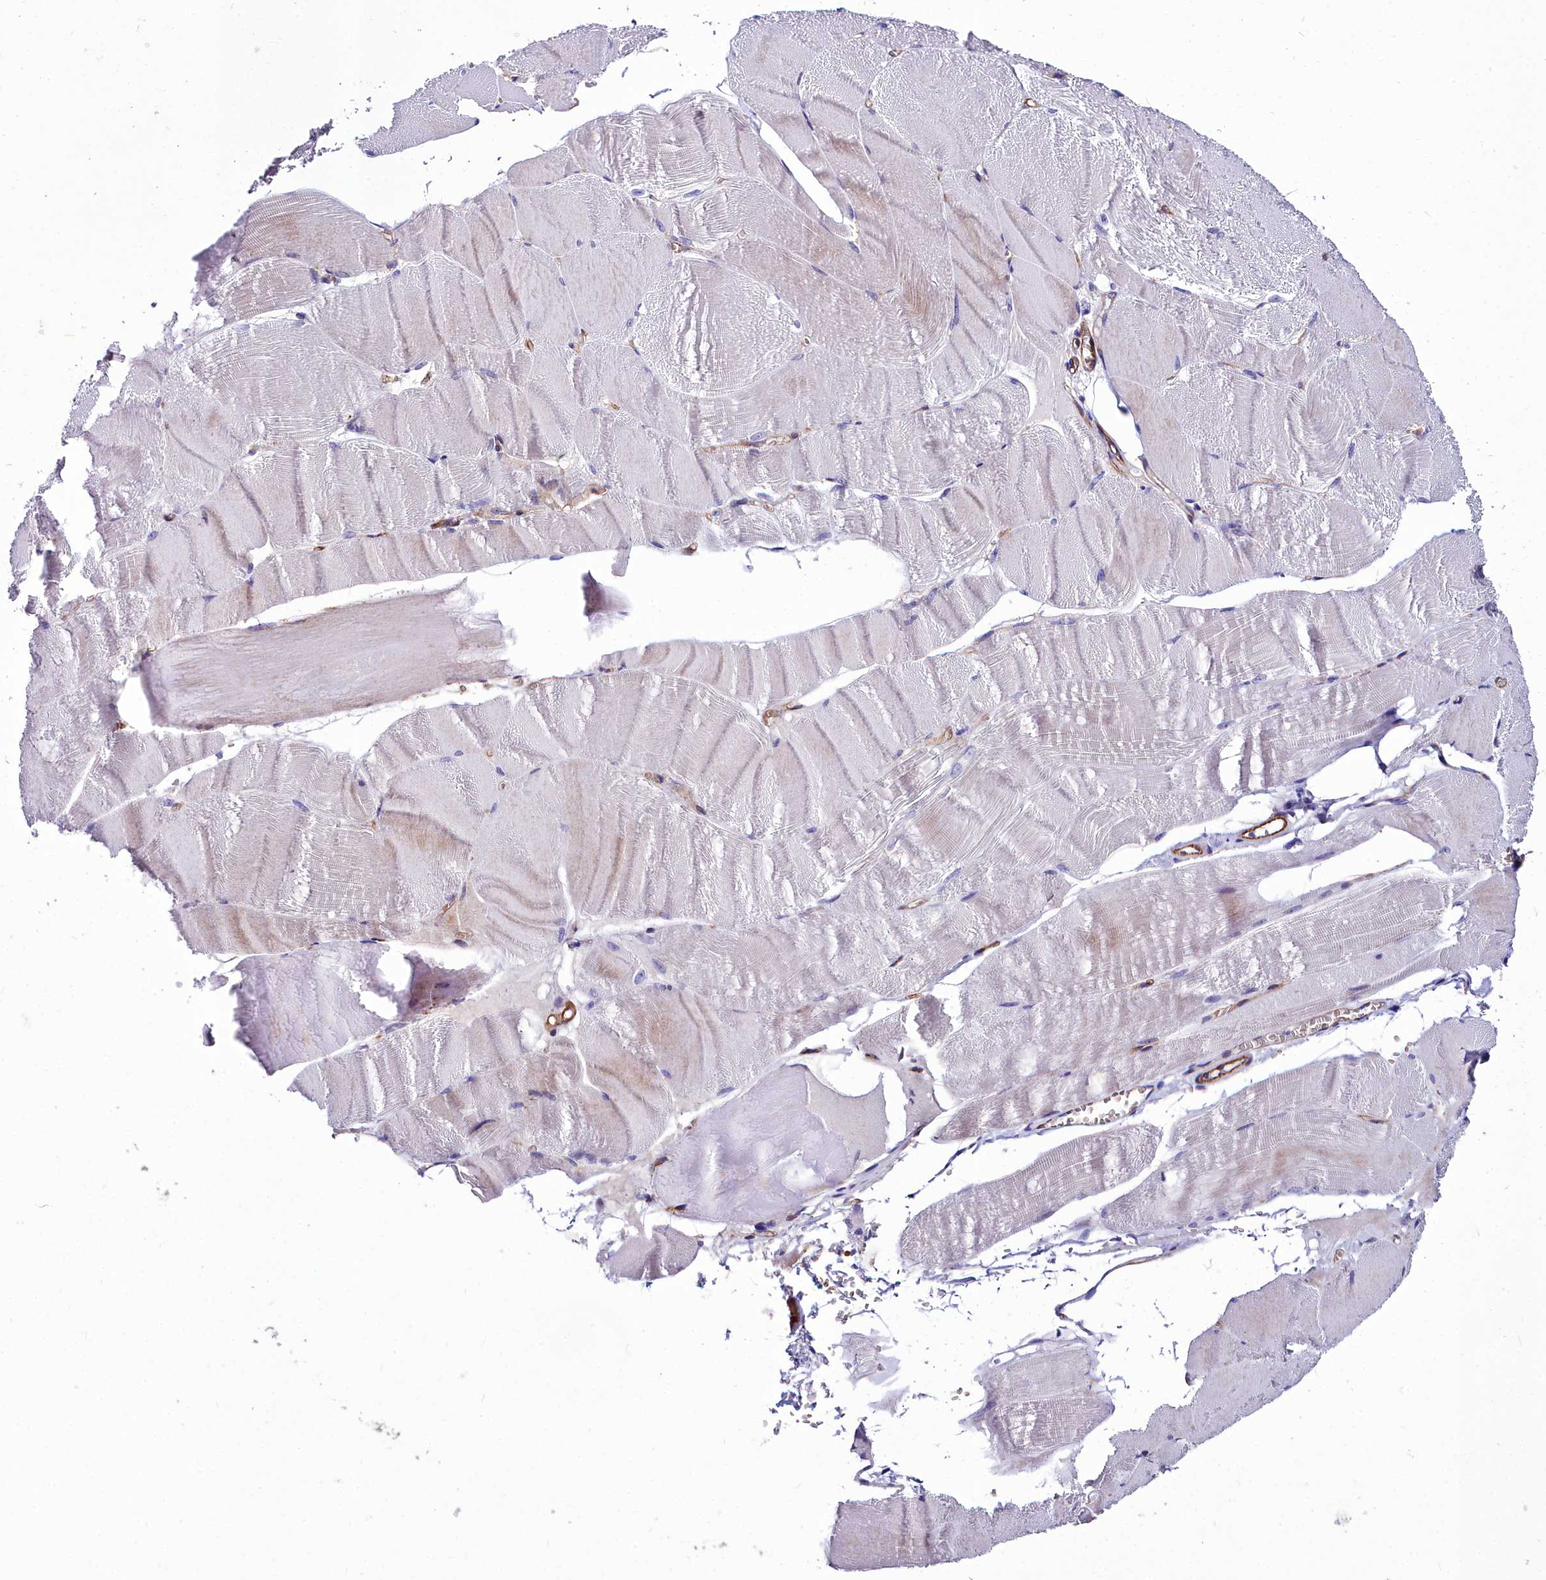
{"staining": {"intensity": "weak", "quantity": "<25%", "location": "cytoplasmic/membranous"}, "tissue": "skeletal muscle", "cell_type": "Myocytes", "image_type": "normal", "snomed": [{"axis": "morphology", "description": "Normal tissue, NOS"}, {"axis": "morphology", "description": "Basal cell carcinoma"}, {"axis": "topography", "description": "Skeletal muscle"}], "caption": "High magnification brightfield microscopy of normal skeletal muscle stained with DAB (brown) and counterstained with hematoxylin (blue): myocytes show no significant expression.", "gene": "CYP4F11", "patient": {"sex": "female", "age": 64}}